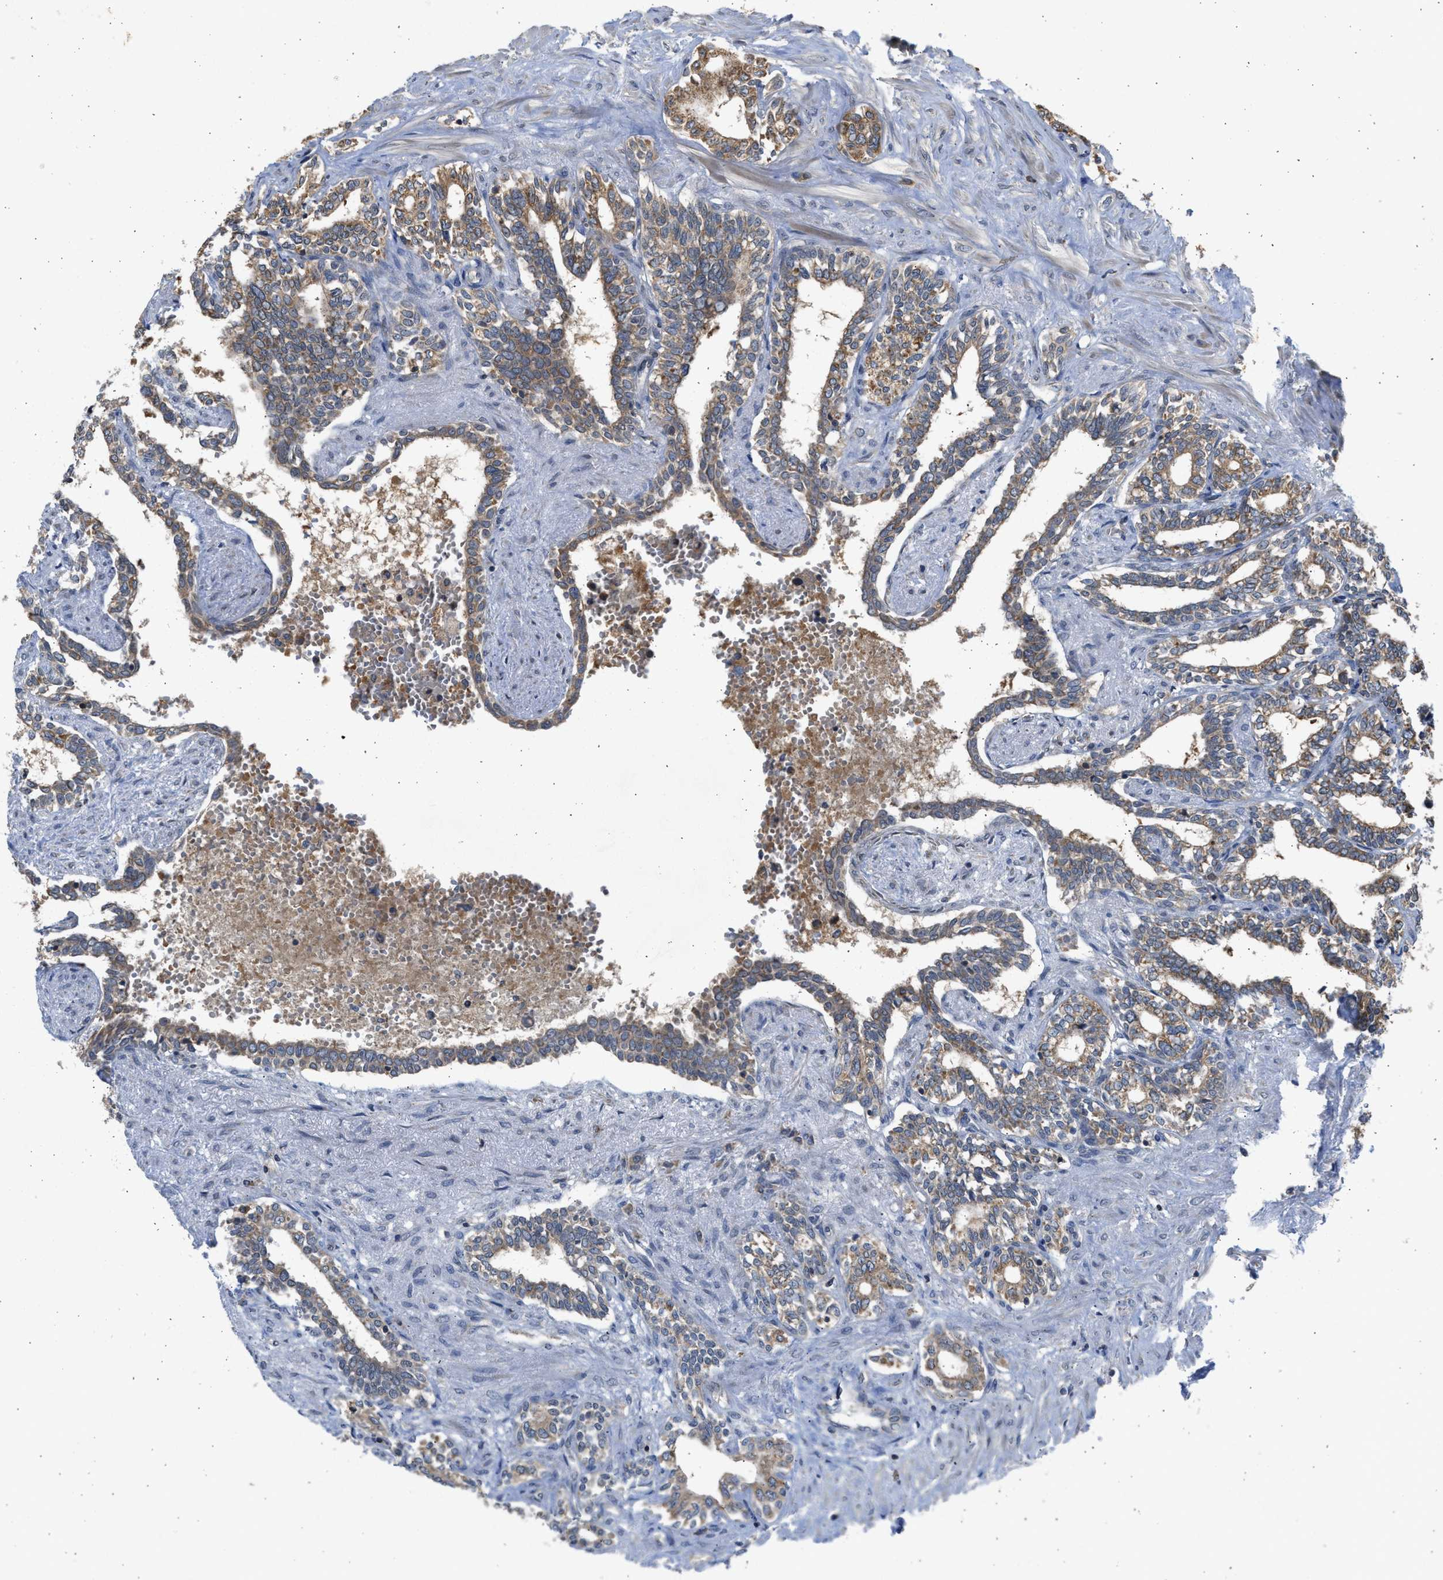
{"staining": {"intensity": "moderate", "quantity": ">75%", "location": "cytoplasmic/membranous"}, "tissue": "seminal vesicle", "cell_type": "Glandular cells", "image_type": "normal", "snomed": [{"axis": "morphology", "description": "Normal tissue, NOS"}, {"axis": "morphology", "description": "Adenocarcinoma, High grade"}, {"axis": "topography", "description": "Prostate"}, {"axis": "topography", "description": "Seminal veicle"}], "caption": "High-power microscopy captured an IHC photomicrograph of unremarkable seminal vesicle, revealing moderate cytoplasmic/membranous positivity in approximately >75% of glandular cells.", "gene": "CYP1A1", "patient": {"sex": "male", "age": 55}}